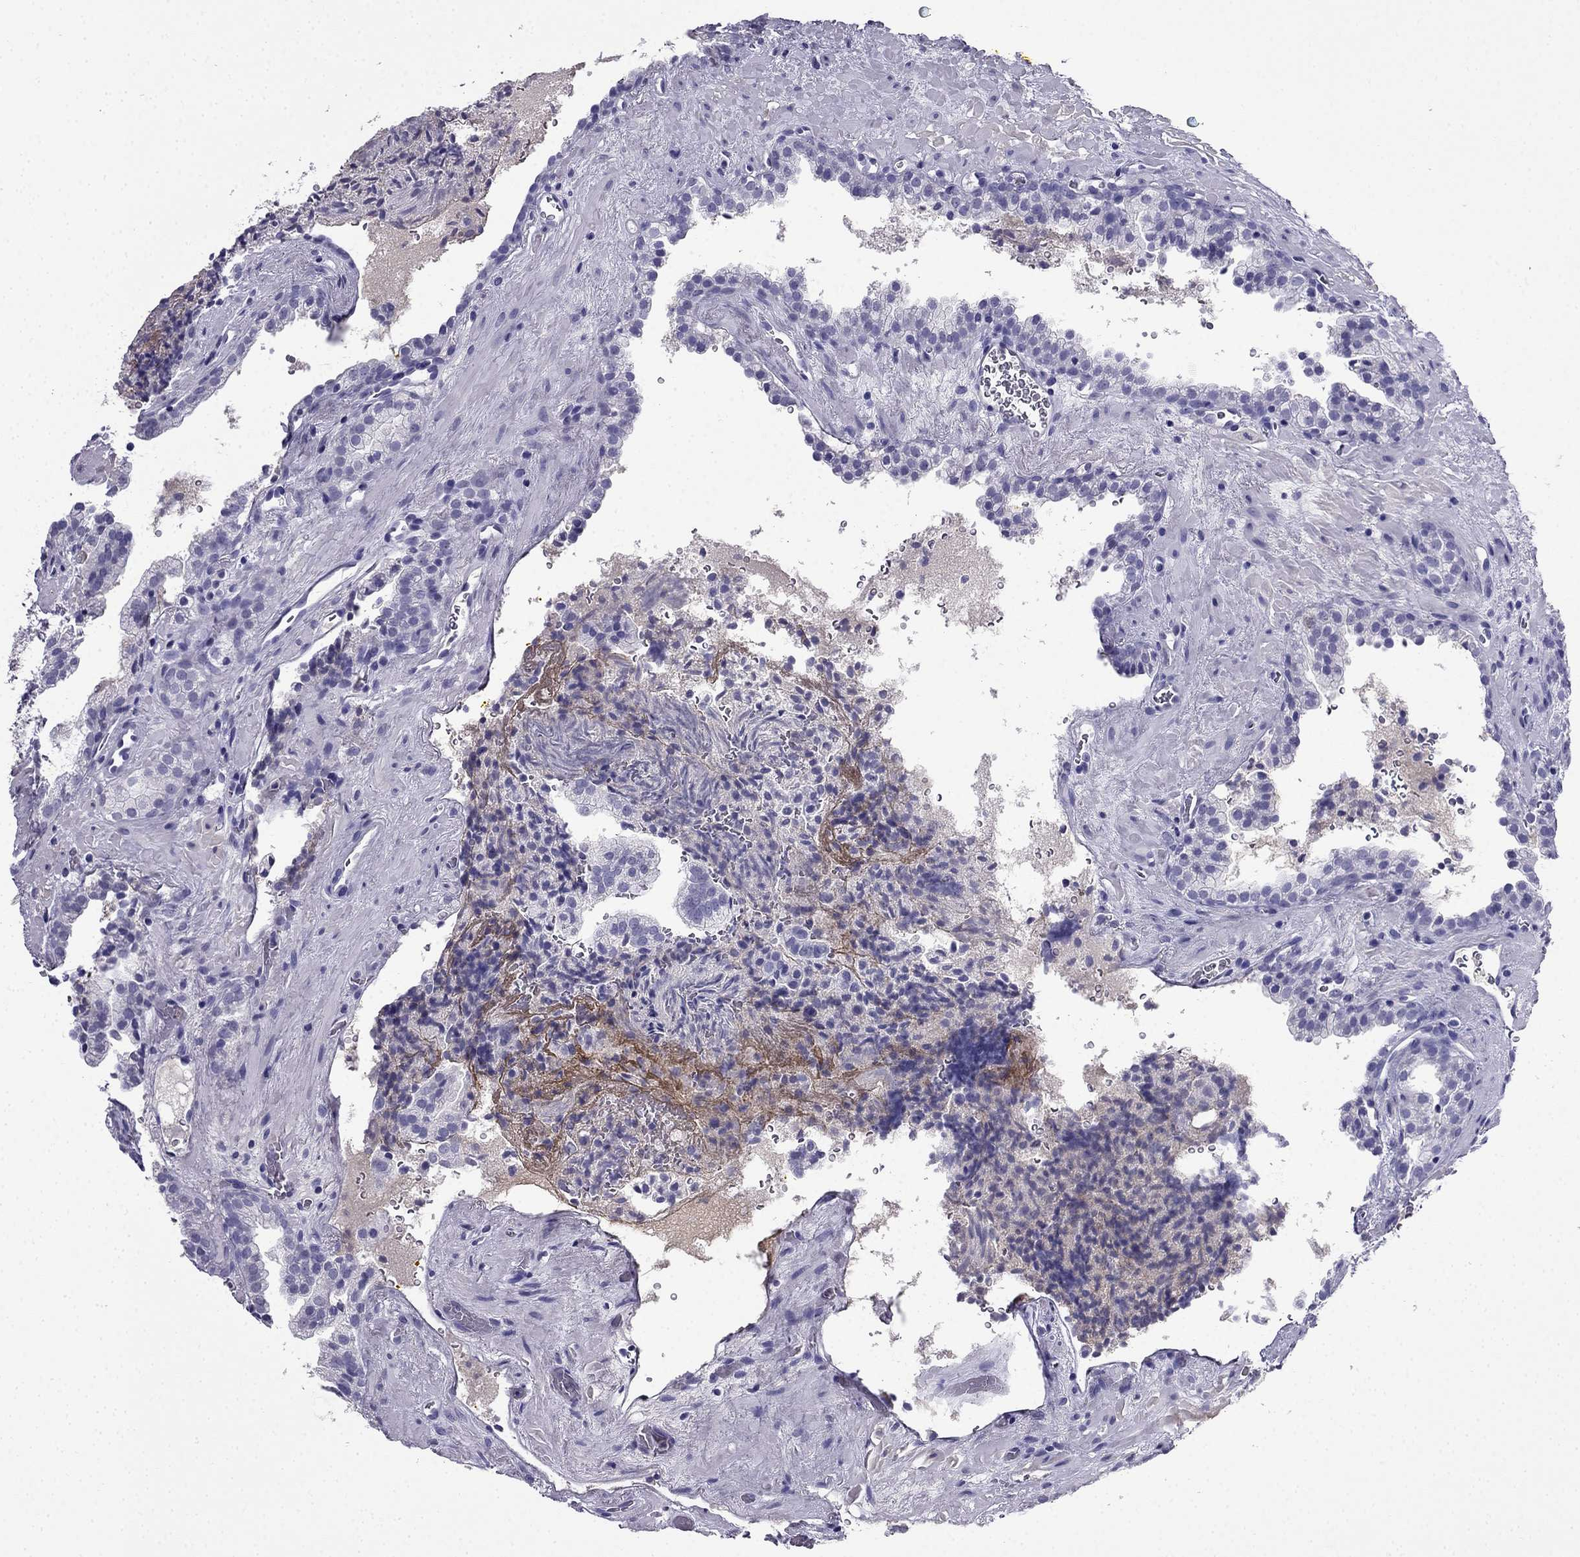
{"staining": {"intensity": "negative", "quantity": "none", "location": "none"}, "tissue": "prostate cancer", "cell_type": "Tumor cells", "image_type": "cancer", "snomed": [{"axis": "morphology", "description": "Adenocarcinoma, NOS"}, {"axis": "topography", "description": "Prostate"}], "caption": "Adenocarcinoma (prostate) was stained to show a protein in brown. There is no significant positivity in tumor cells.", "gene": "CDHR4", "patient": {"sex": "male", "age": 66}}